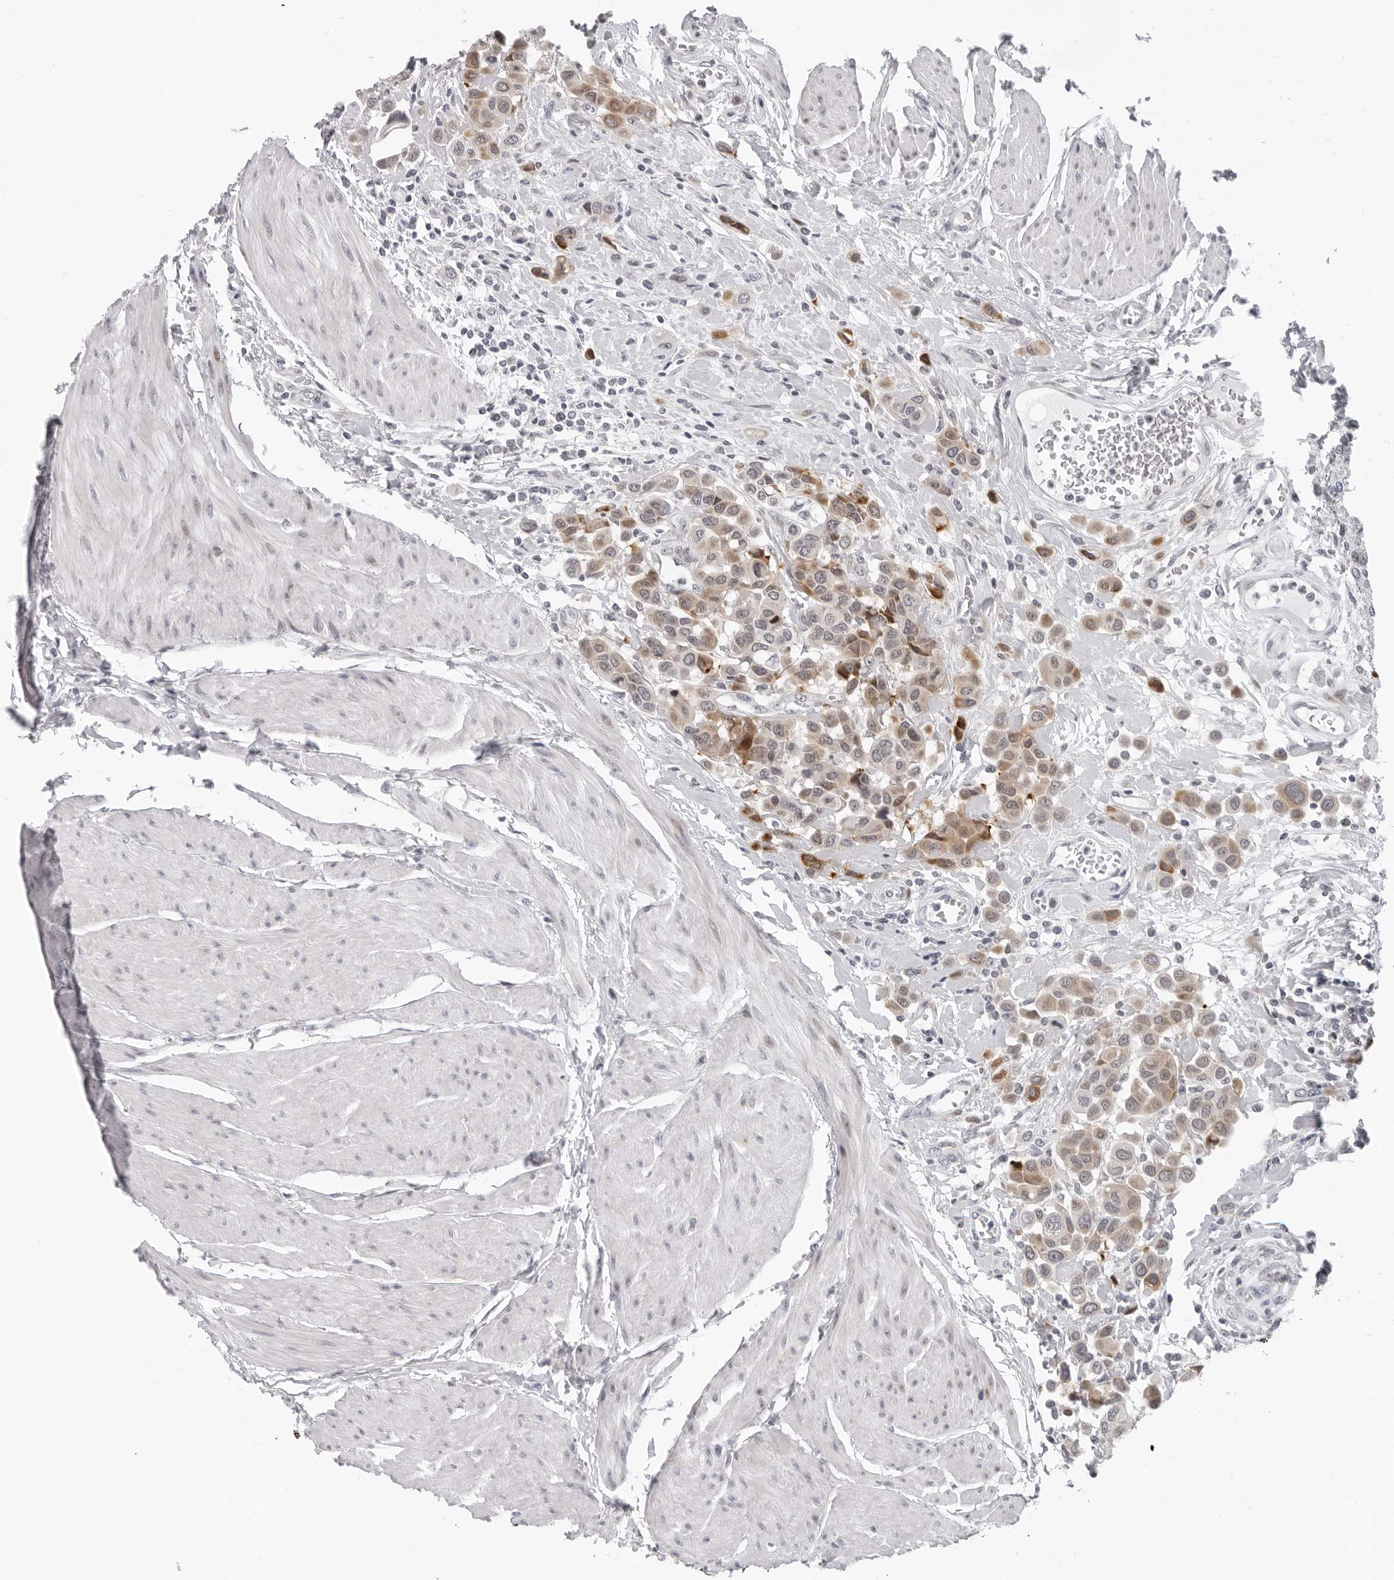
{"staining": {"intensity": "weak", "quantity": ">75%", "location": "cytoplasmic/membranous"}, "tissue": "urothelial cancer", "cell_type": "Tumor cells", "image_type": "cancer", "snomed": [{"axis": "morphology", "description": "Urothelial carcinoma, High grade"}, {"axis": "topography", "description": "Urinary bladder"}], "caption": "A photomicrograph showing weak cytoplasmic/membranous expression in approximately >75% of tumor cells in high-grade urothelial carcinoma, as visualized by brown immunohistochemical staining.", "gene": "PIP4K2C", "patient": {"sex": "male", "age": 50}}